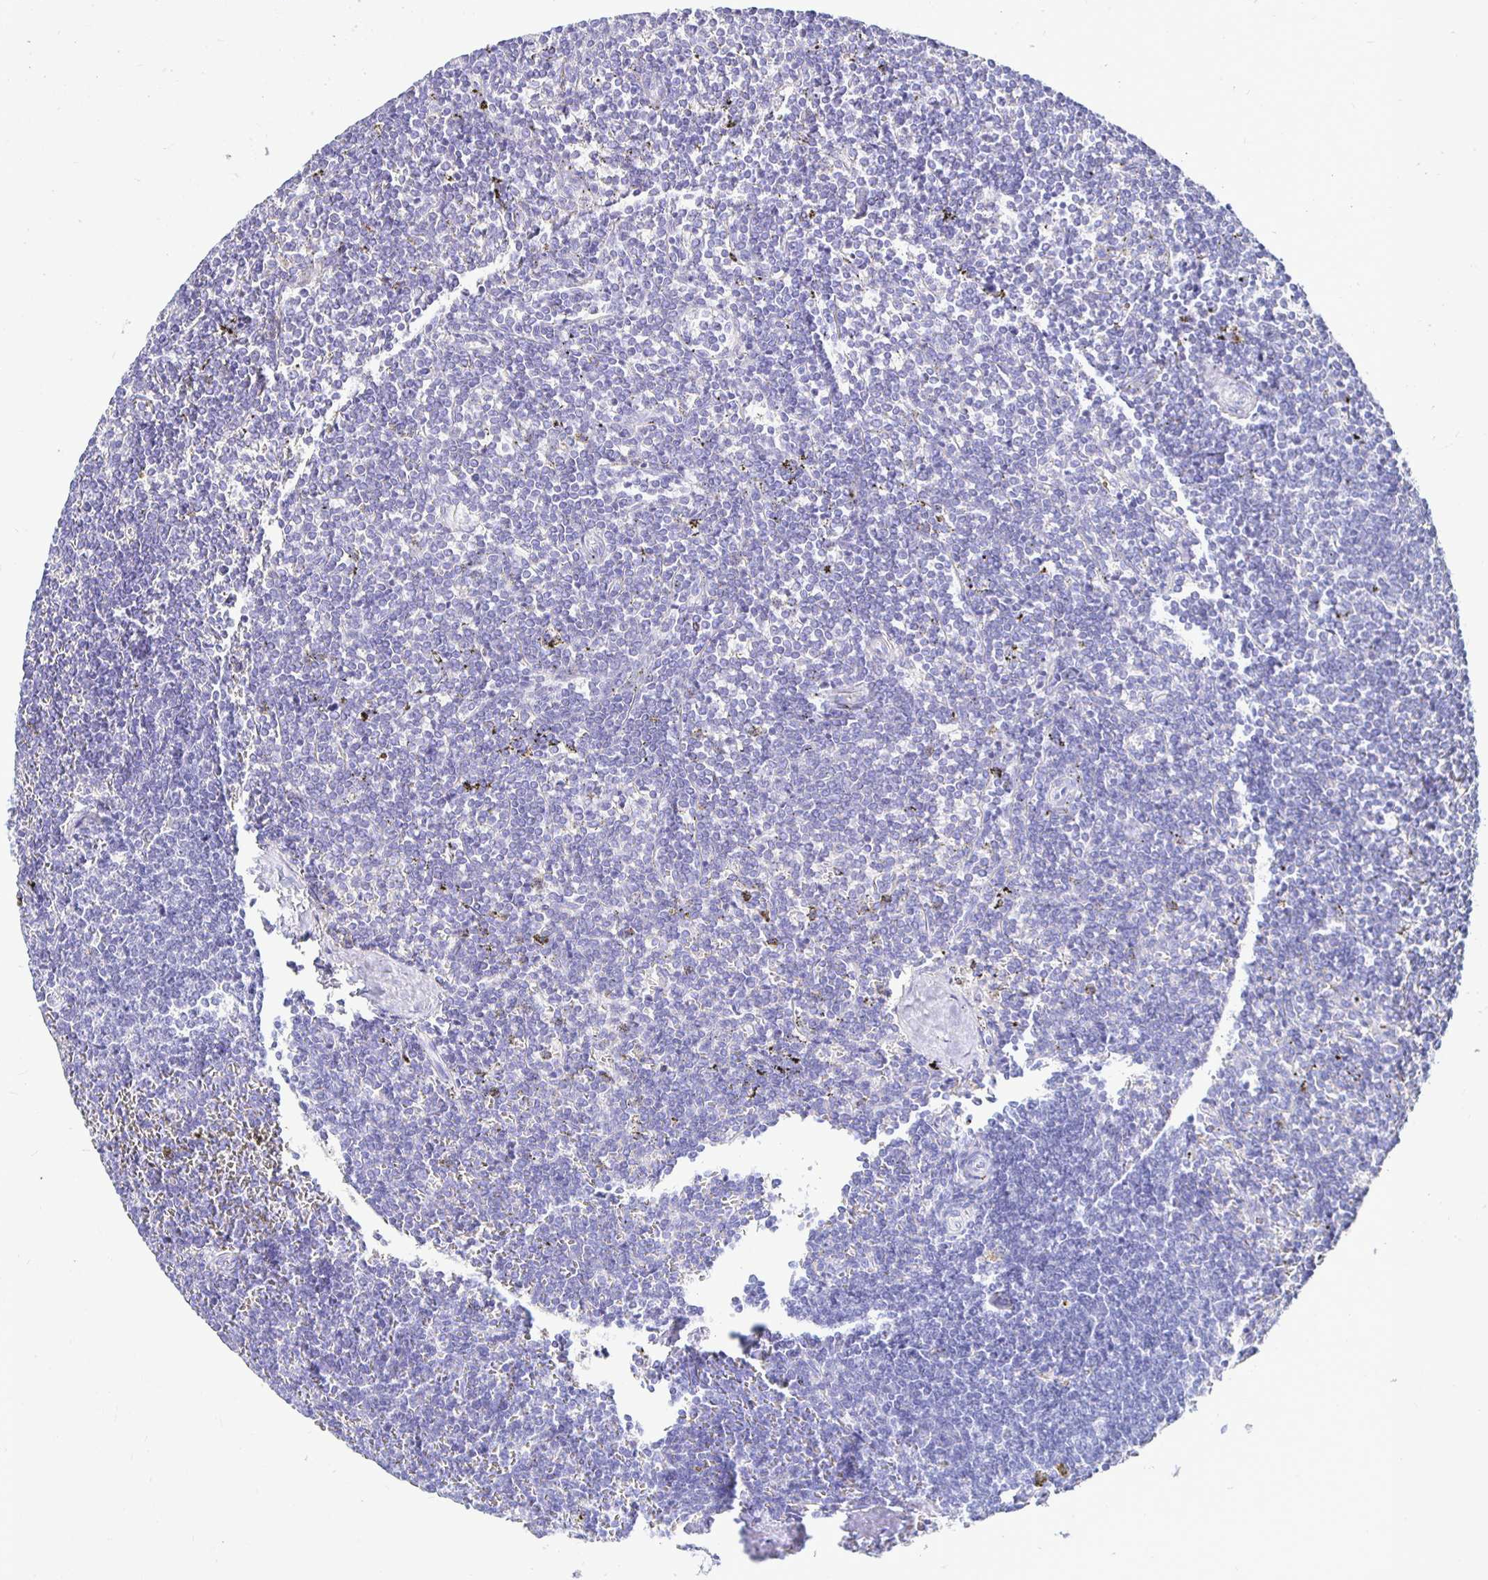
{"staining": {"intensity": "negative", "quantity": "none", "location": "none"}, "tissue": "lymphoma", "cell_type": "Tumor cells", "image_type": "cancer", "snomed": [{"axis": "morphology", "description": "Malignant lymphoma, non-Hodgkin's type, Low grade"}, {"axis": "topography", "description": "Spleen"}], "caption": "Low-grade malignant lymphoma, non-Hodgkin's type was stained to show a protein in brown. There is no significant positivity in tumor cells.", "gene": "UMOD", "patient": {"sex": "male", "age": 78}}